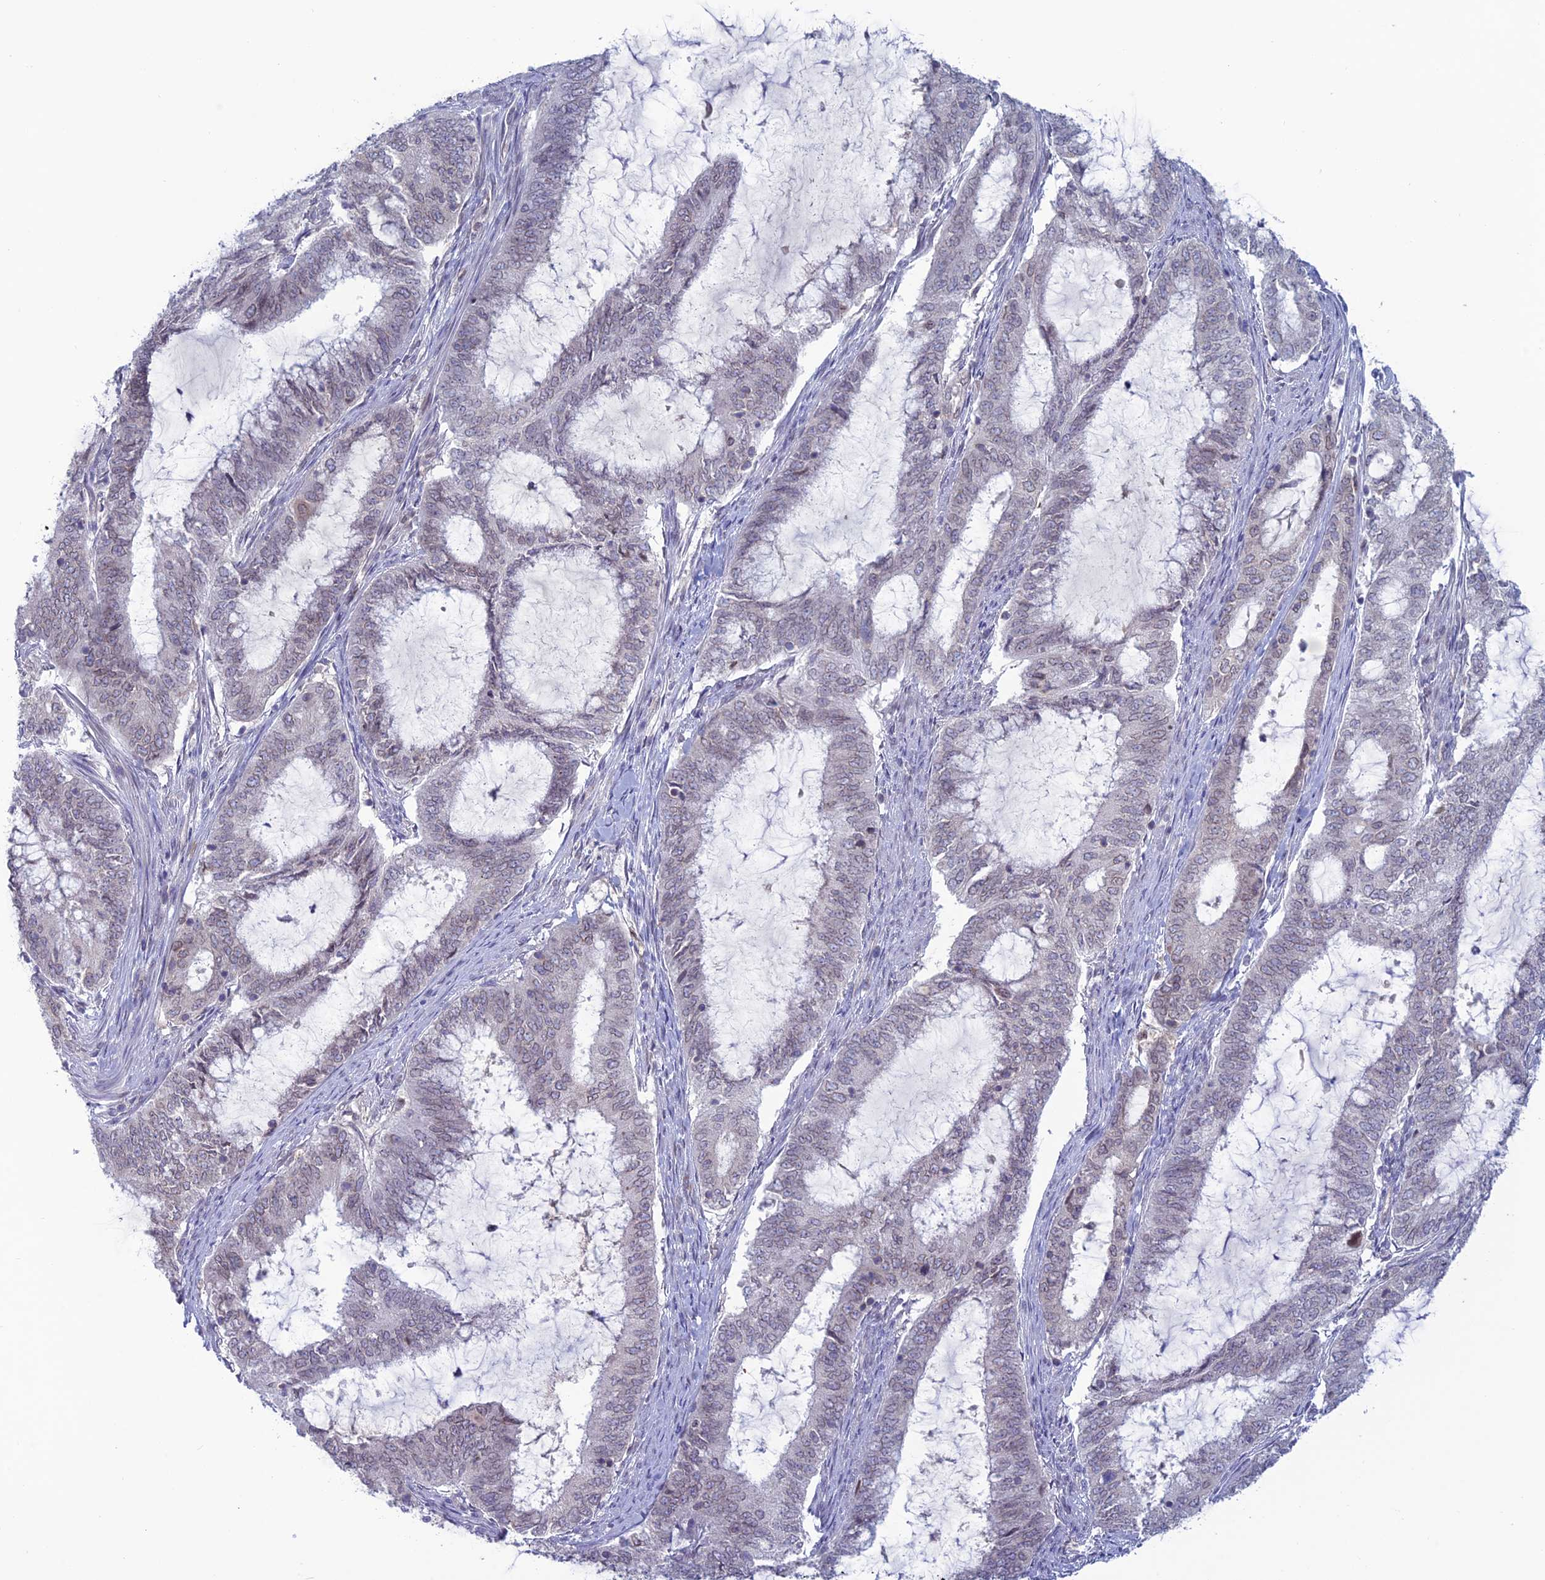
{"staining": {"intensity": "weak", "quantity": "25%-75%", "location": "cytoplasmic/membranous,nuclear"}, "tissue": "endometrial cancer", "cell_type": "Tumor cells", "image_type": "cancer", "snomed": [{"axis": "morphology", "description": "Adenocarcinoma, NOS"}, {"axis": "topography", "description": "Endometrium"}], "caption": "High-power microscopy captured an immunohistochemistry photomicrograph of endometrial cancer (adenocarcinoma), revealing weak cytoplasmic/membranous and nuclear staining in approximately 25%-75% of tumor cells. (brown staining indicates protein expression, while blue staining denotes nuclei).", "gene": "WDR46", "patient": {"sex": "female", "age": 51}}